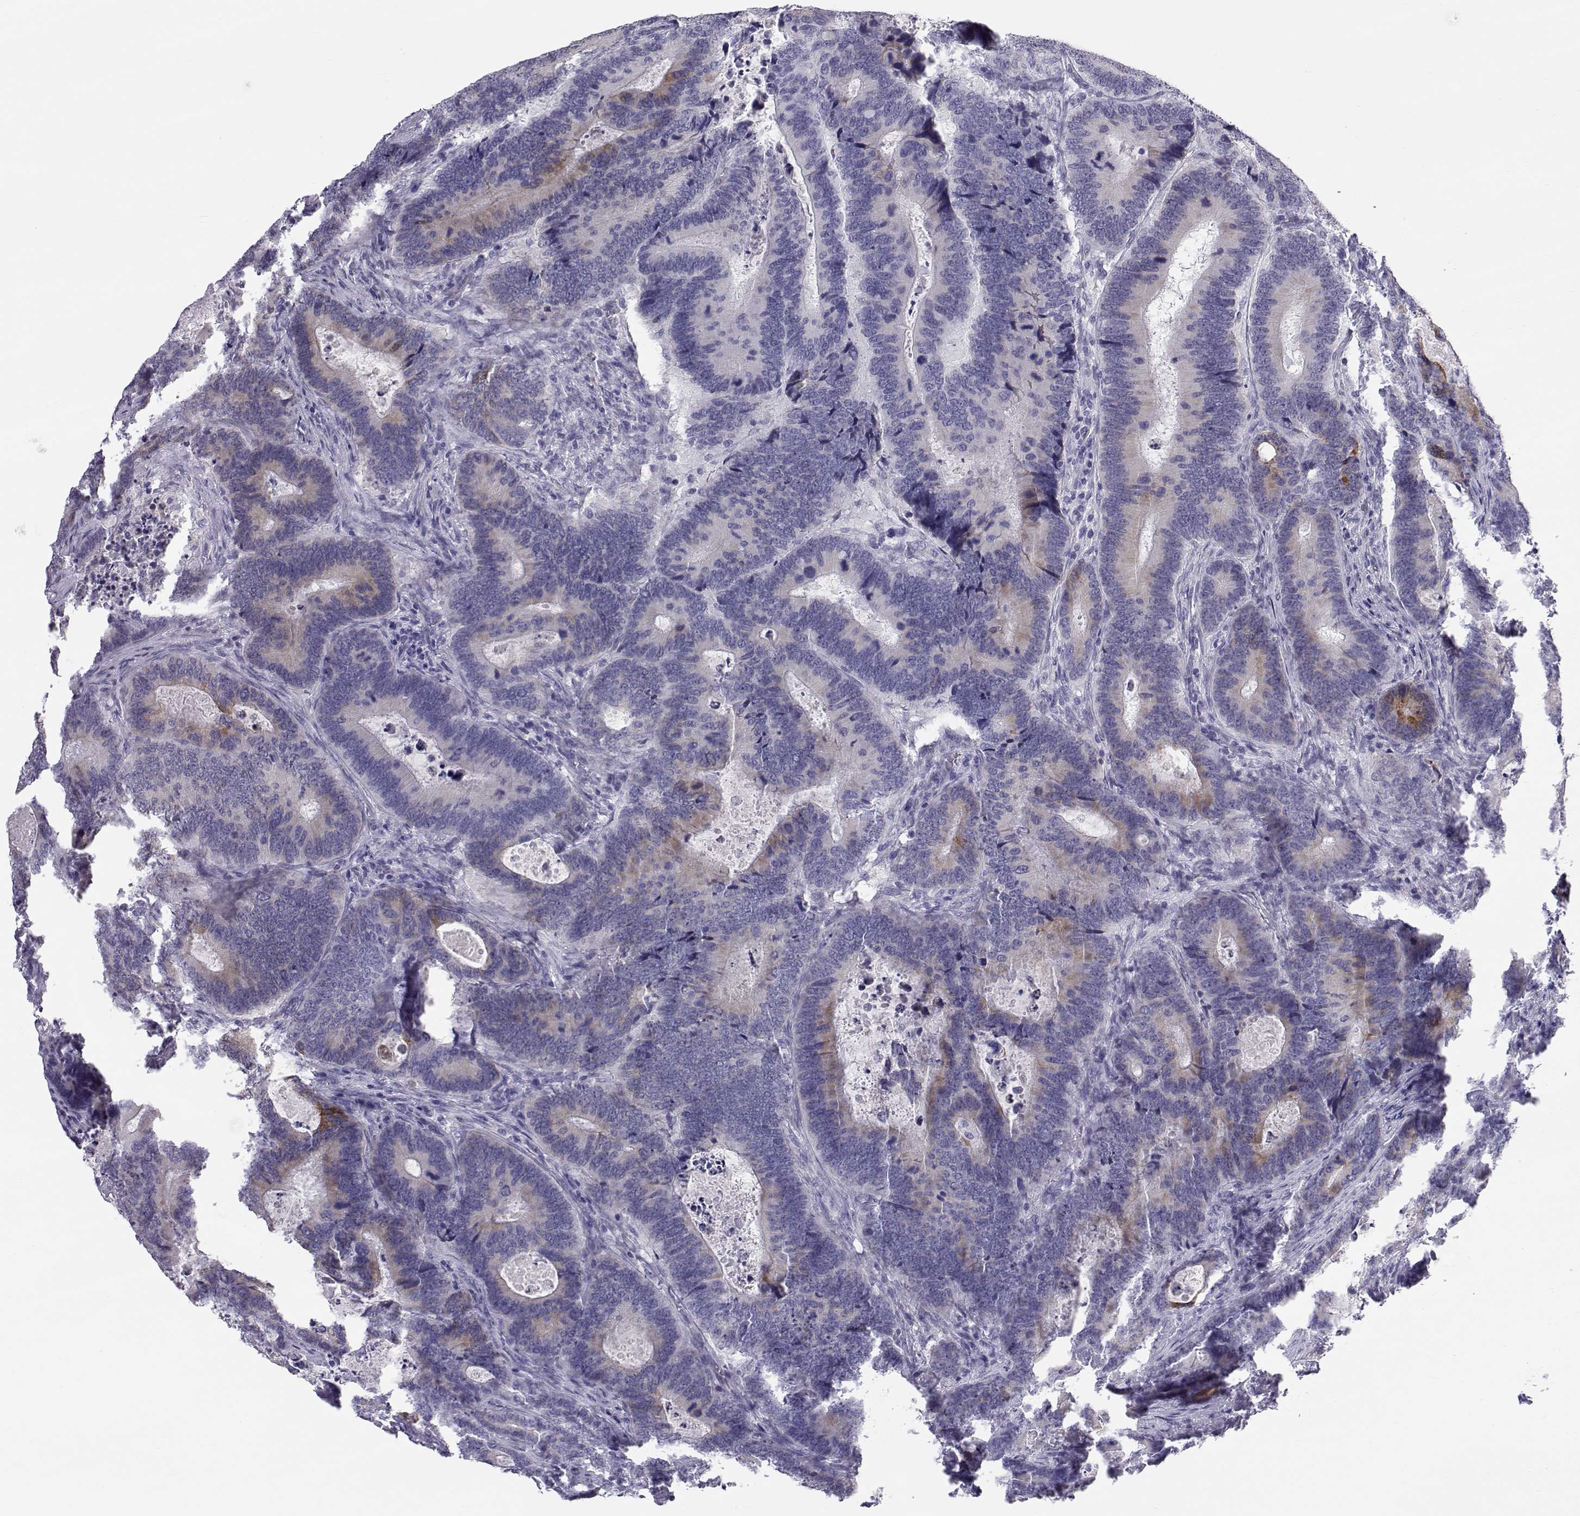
{"staining": {"intensity": "moderate", "quantity": "<25%", "location": "cytoplasmic/membranous"}, "tissue": "colorectal cancer", "cell_type": "Tumor cells", "image_type": "cancer", "snomed": [{"axis": "morphology", "description": "Adenocarcinoma, NOS"}, {"axis": "topography", "description": "Colon"}], "caption": "Brown immunohistochemical staining in adenocarcinoma (colorectal) shows moderate cytoplasmic/membranous staining in about <25% of tumor cells.", "gene": "RNASE12", "patient": {"sex": "female", "age": 82}}